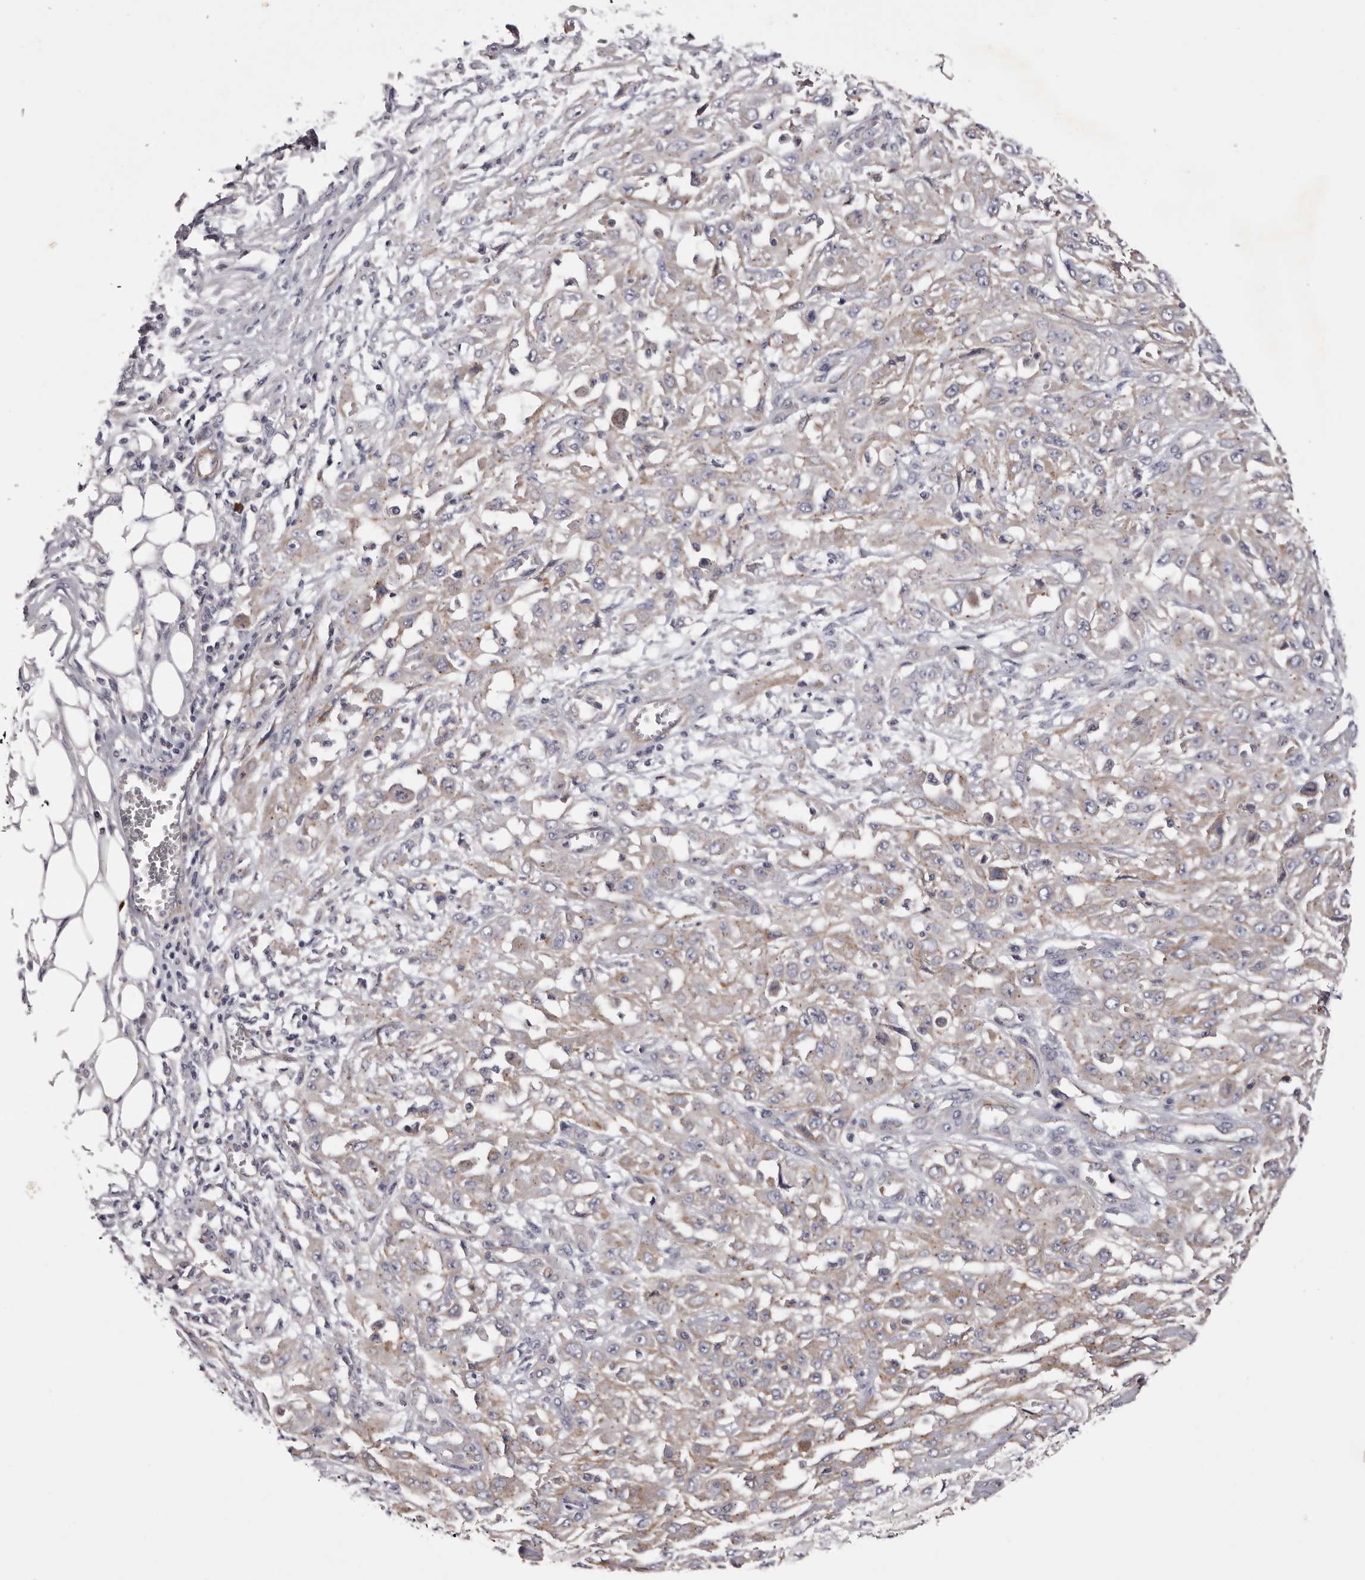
{"staining": {"intensity": "weak", "quantity": "25%-75%", "location": "cytoplasmic/membranous"}, "tissue": "skin cancer", "cell_type": "Tumor cells", "image_type": "cancer", "snomed": [{"axis": "morphology", "description": "Squamous cell carcinoma, NOS"}, {"axis": "morphology", "description": "Squamous cell carcinoma, metastatic, NOS"}, {"axis": "topography", "description": "Skin"}, {"axis": "topography", "description": "Lymph node"}], "caption": "Tumor cells demonstrate low levels of weak cytoplasmic/membranous expression in about 25%-75% of cells in skin squamous cell carcinoma. Immunohistochemistry stains the protein of interest in brown and the nuclei are stained blue.", "gene": "PEG10", "patient": {"sex": "male", "age": 75}}